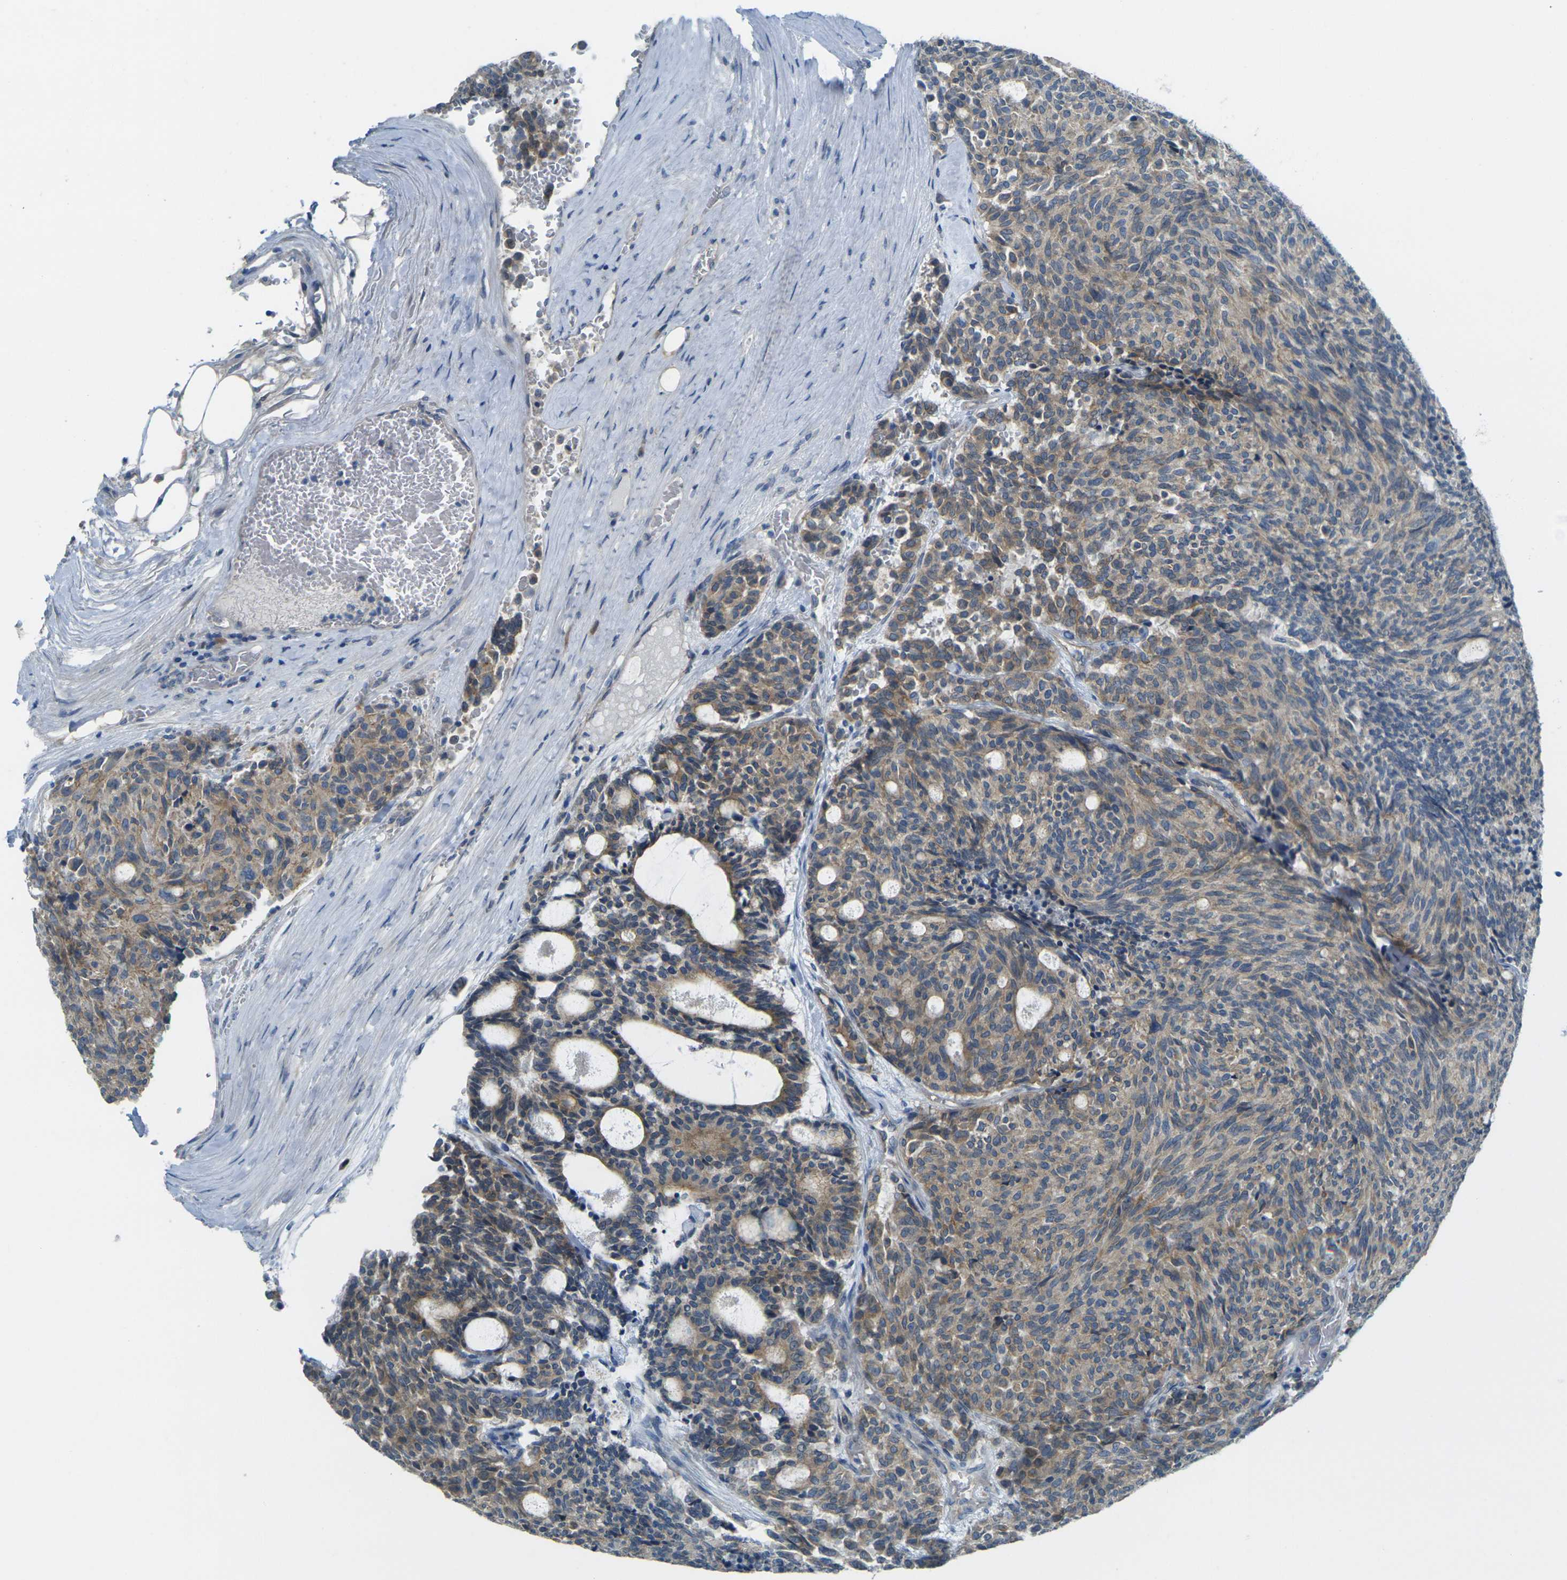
{"staining": {"intensity": "moderate", "quantity": ">75%", "location": "cytoplasmic/membranous"}, "tissue": "carcinoid", "cell_type": "Tumor cells", "image_type": "cancer", "snomed": [{"axis": "morphology", "description": "Carcinoid, malignant, NOS"}, {"axis": "topography", "description": "Pancreas"}], "caption": "Protein staining of malignant carcinoid tissue reveals moderate cytoplasmic/membranous expression in about >75% of tumor cells. Immunohistochemistry (ihc) stains the protein of interest in brown and the nuclei are stained blue.", "gene": "RHBDD1", "patient": {"sex": "female", "age": 54}}